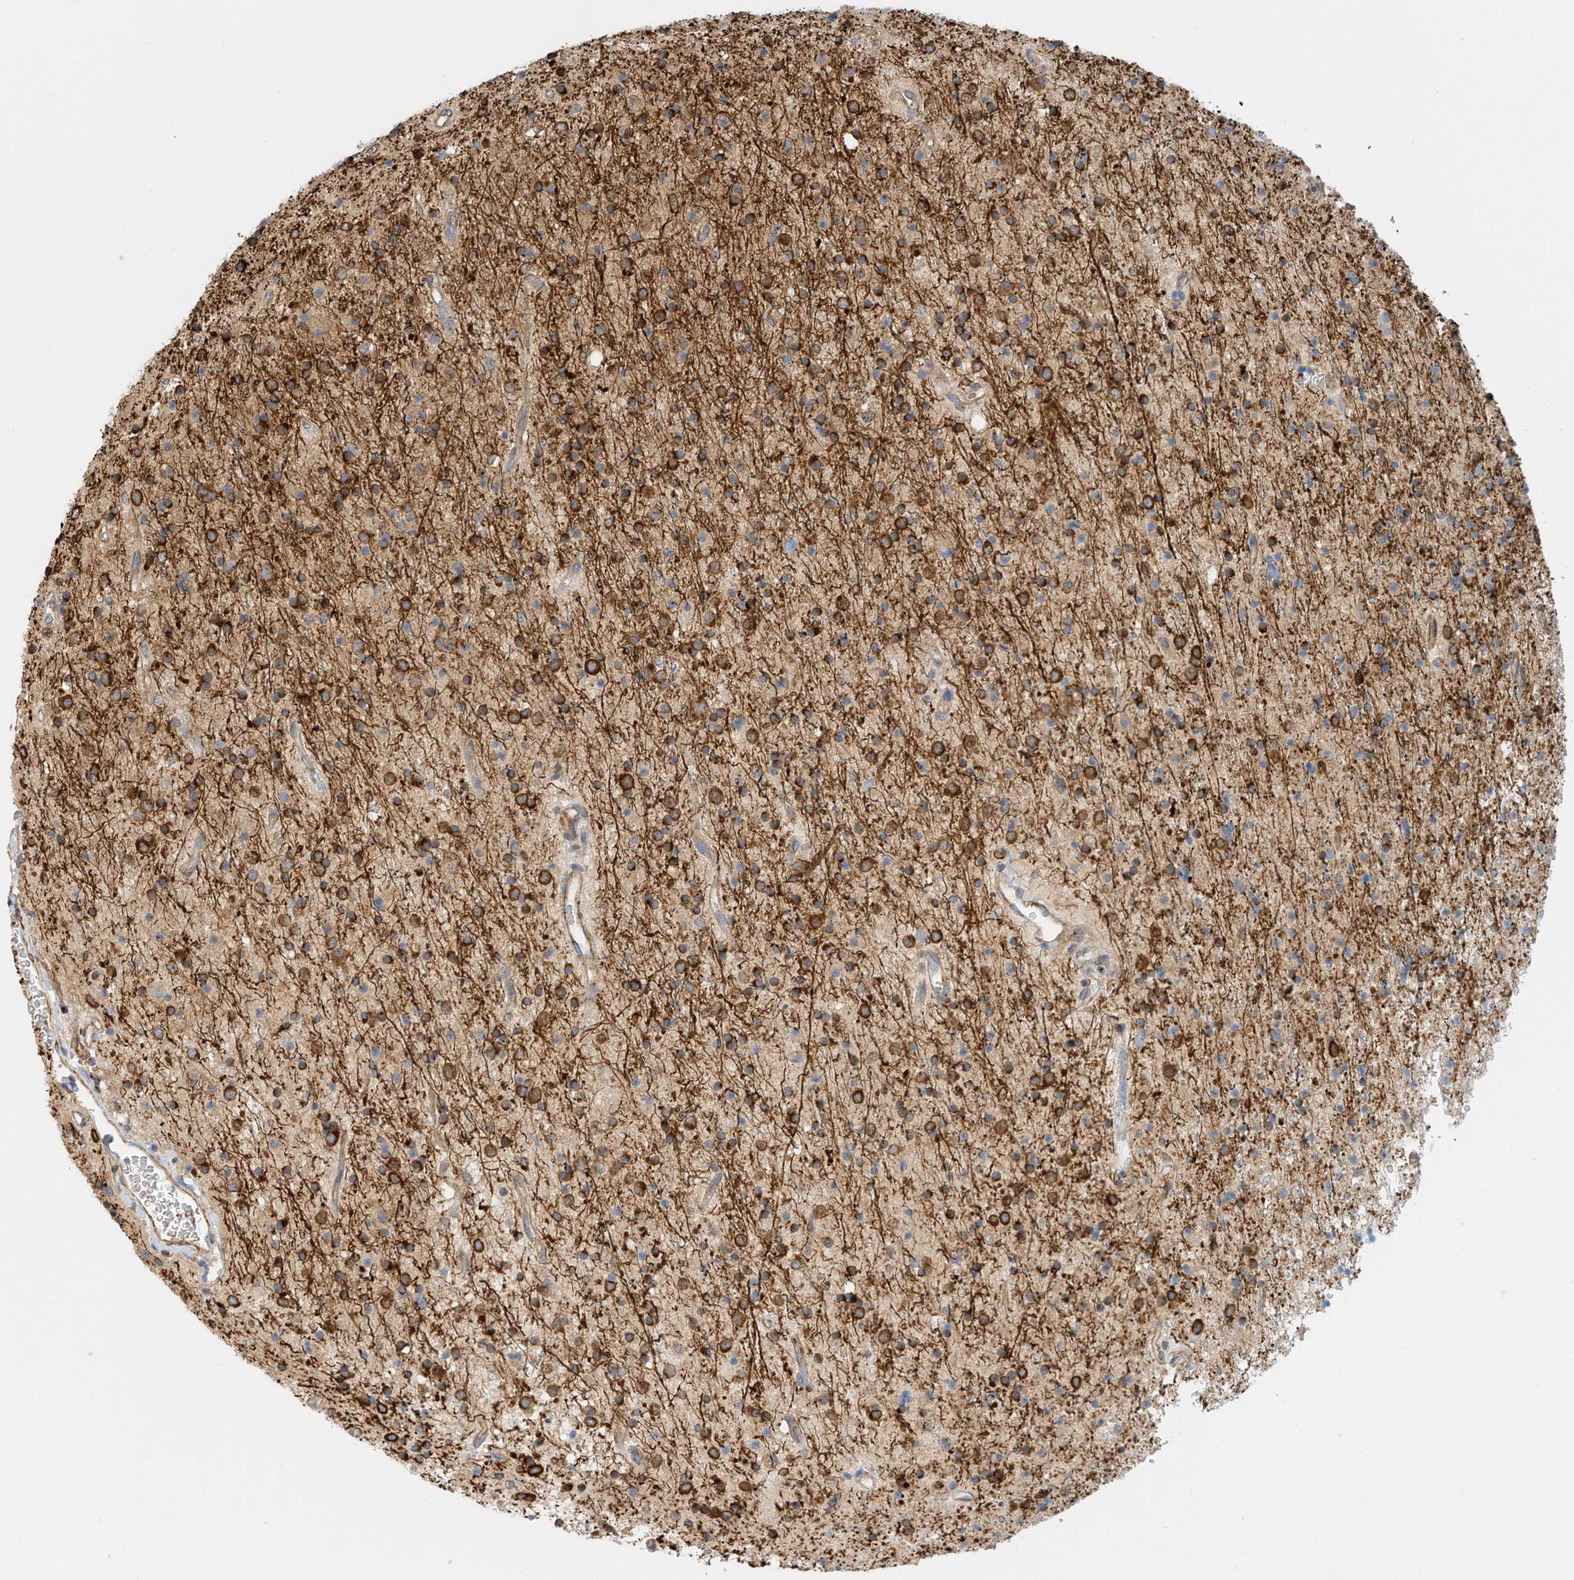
{"staining": {"intensity": "moderate", "quantity": ">75%", "location": "cytoplasmic/membranous"}, "tissue": "glioma", "cell_type": "Tumor cells", "image_type": "cancer", "snomed": [{"axis": "morphology", "description": "Glioma, malignant, High grade"}, {"axis": "topography", "description": "Brain"}], "caption": "An image of human malignant glioma (high-grade) stained for a protein shows moderate cytoplasmic/membranous brown staining in tumor cells.", "gene": "MICAL1", "patient": {"sex": "male", "age": 34}}